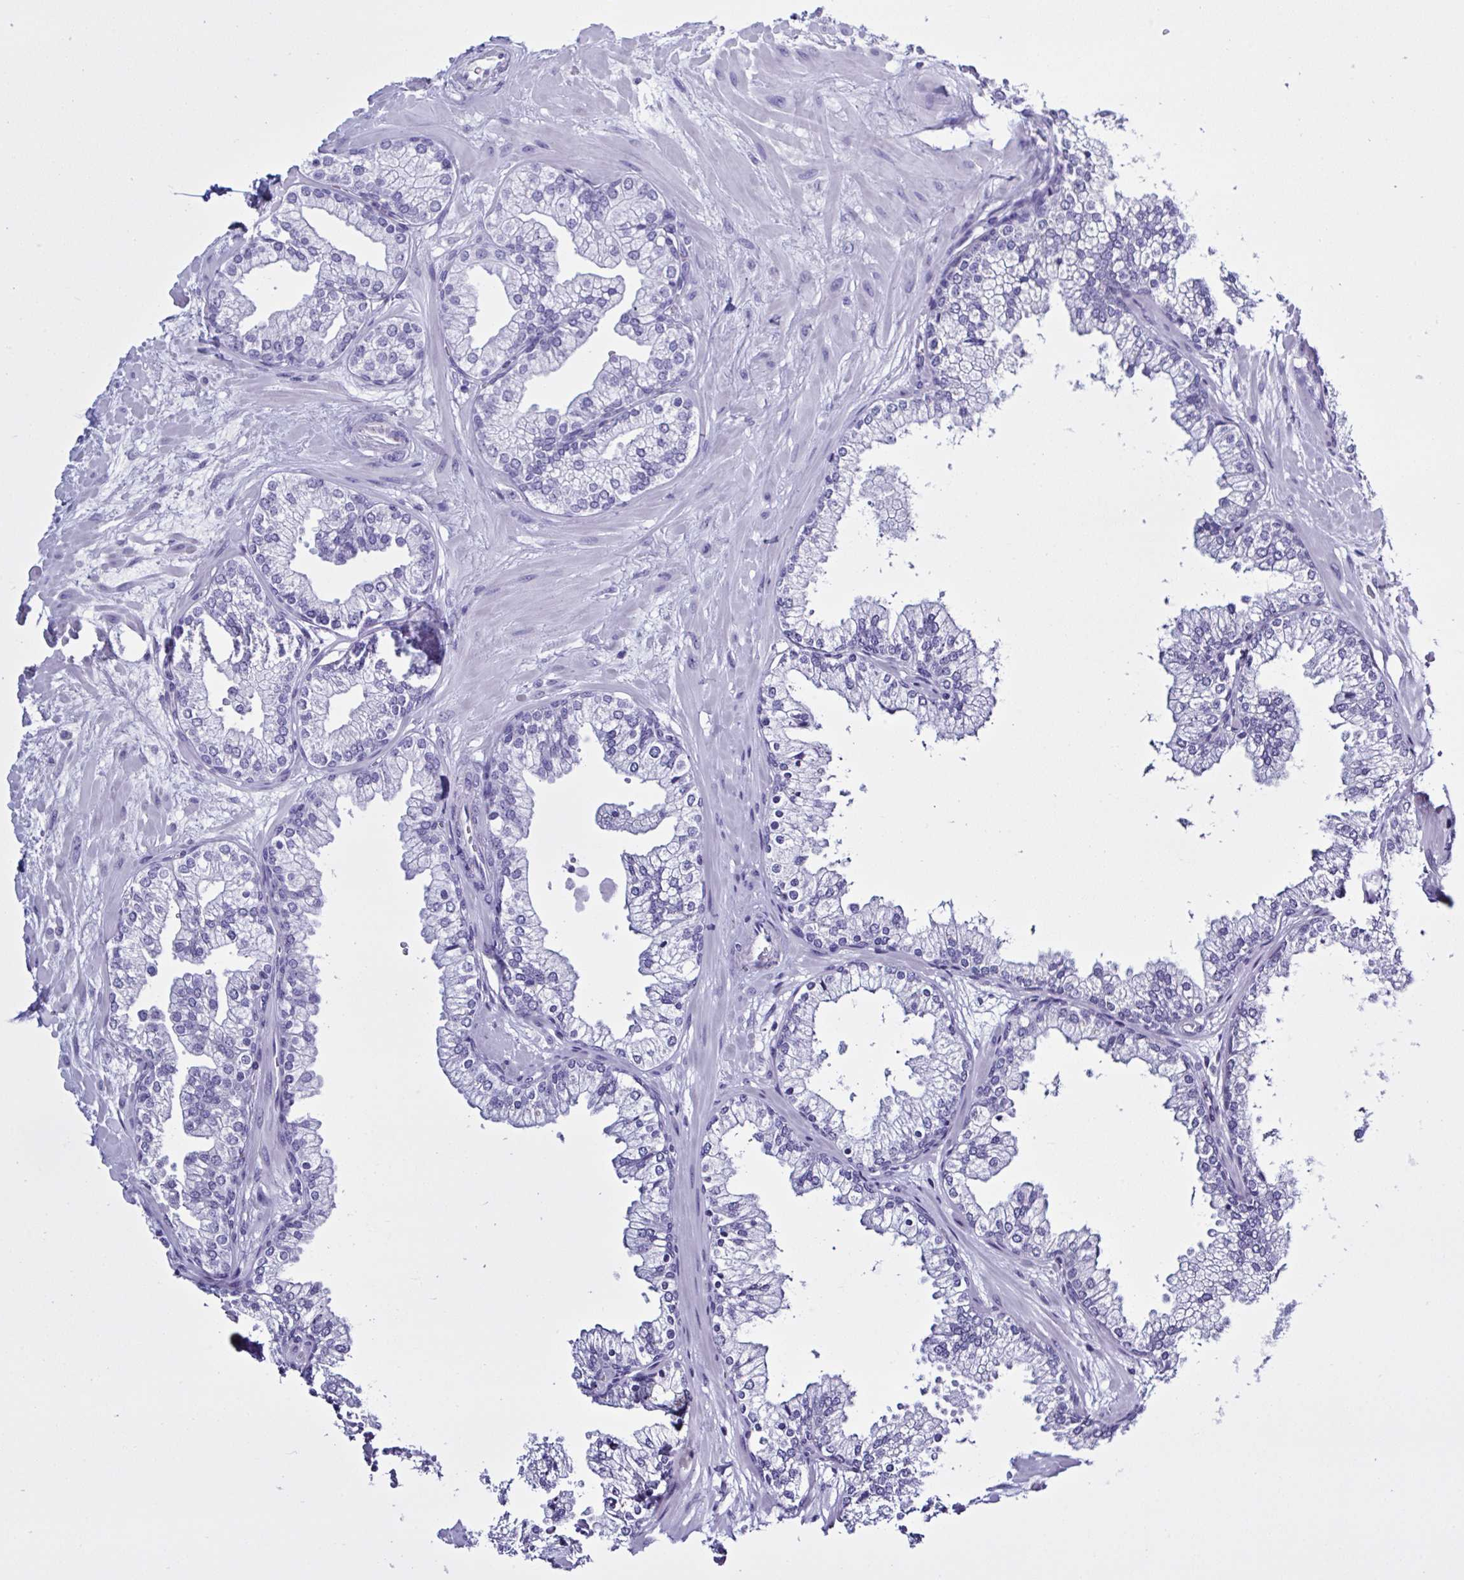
{"staining": {"intensity": "negative", "quantity": "none", "location": "none"}, "tissue": "prostate", "cell_type": "Glandular cells", "image_type": "normal", "snomed": [{"axis": "morphology", "description": "Normal tissue, NOS"}, {"axis": "topography", "description": "Prostate"}, {"axis": "topography", "description": "Peripheral nerve tissue"}], "caption": "Immunohistochemistry (IHC) image of benign prostate: prostate stained with DAB shows no significant protein positivity in glandular cells.", "gene": "USP35", "patient": {"sex": "male", "age": 61}}